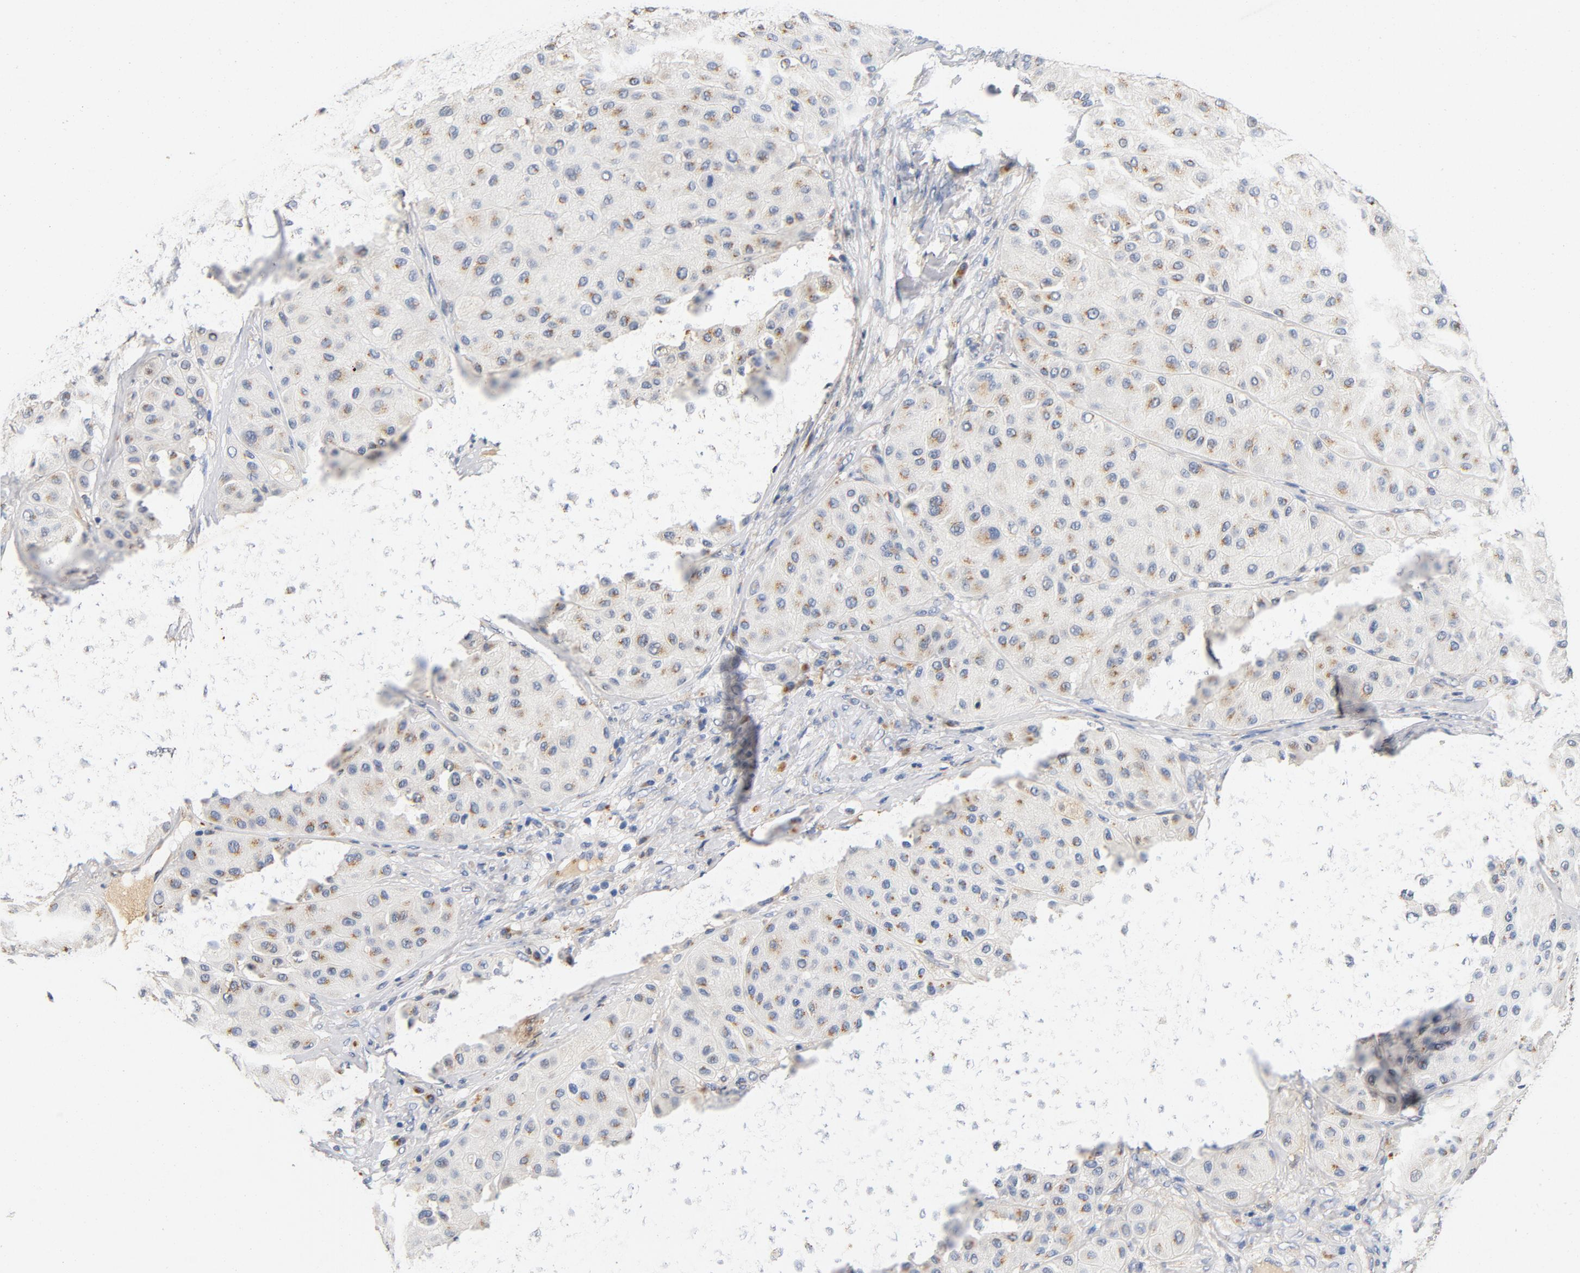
{"staining": {"intensity": "weak", "quantity": "25%-75%", "location": "cytoplasmic/membranous"}, "tissue": "melanoma", "cell_type": "Tumor cells", "image_type": "cancer", "snomed": [{"axis": "morphology", "description": "Normal tissue, NOS"}, {"axis": "morphology", "description": "Malignant melanoma, Metastatic site"}, {"axis": "topography", "description": "Skin"}], "caption": "Immunohistochemical staining of melanoma exhibits low levels of weak cytoplasmic/membranous protein expression in about 25%-75% of tumor cells. The protein is stained brown, and the nuclei are stained in blue (DAB (3,3'-diaminobenzidine) IHC with brightfield microscopy, high magnification).", "gene": "LMAN2", "patient": {"sex": "male", "age": 41}}